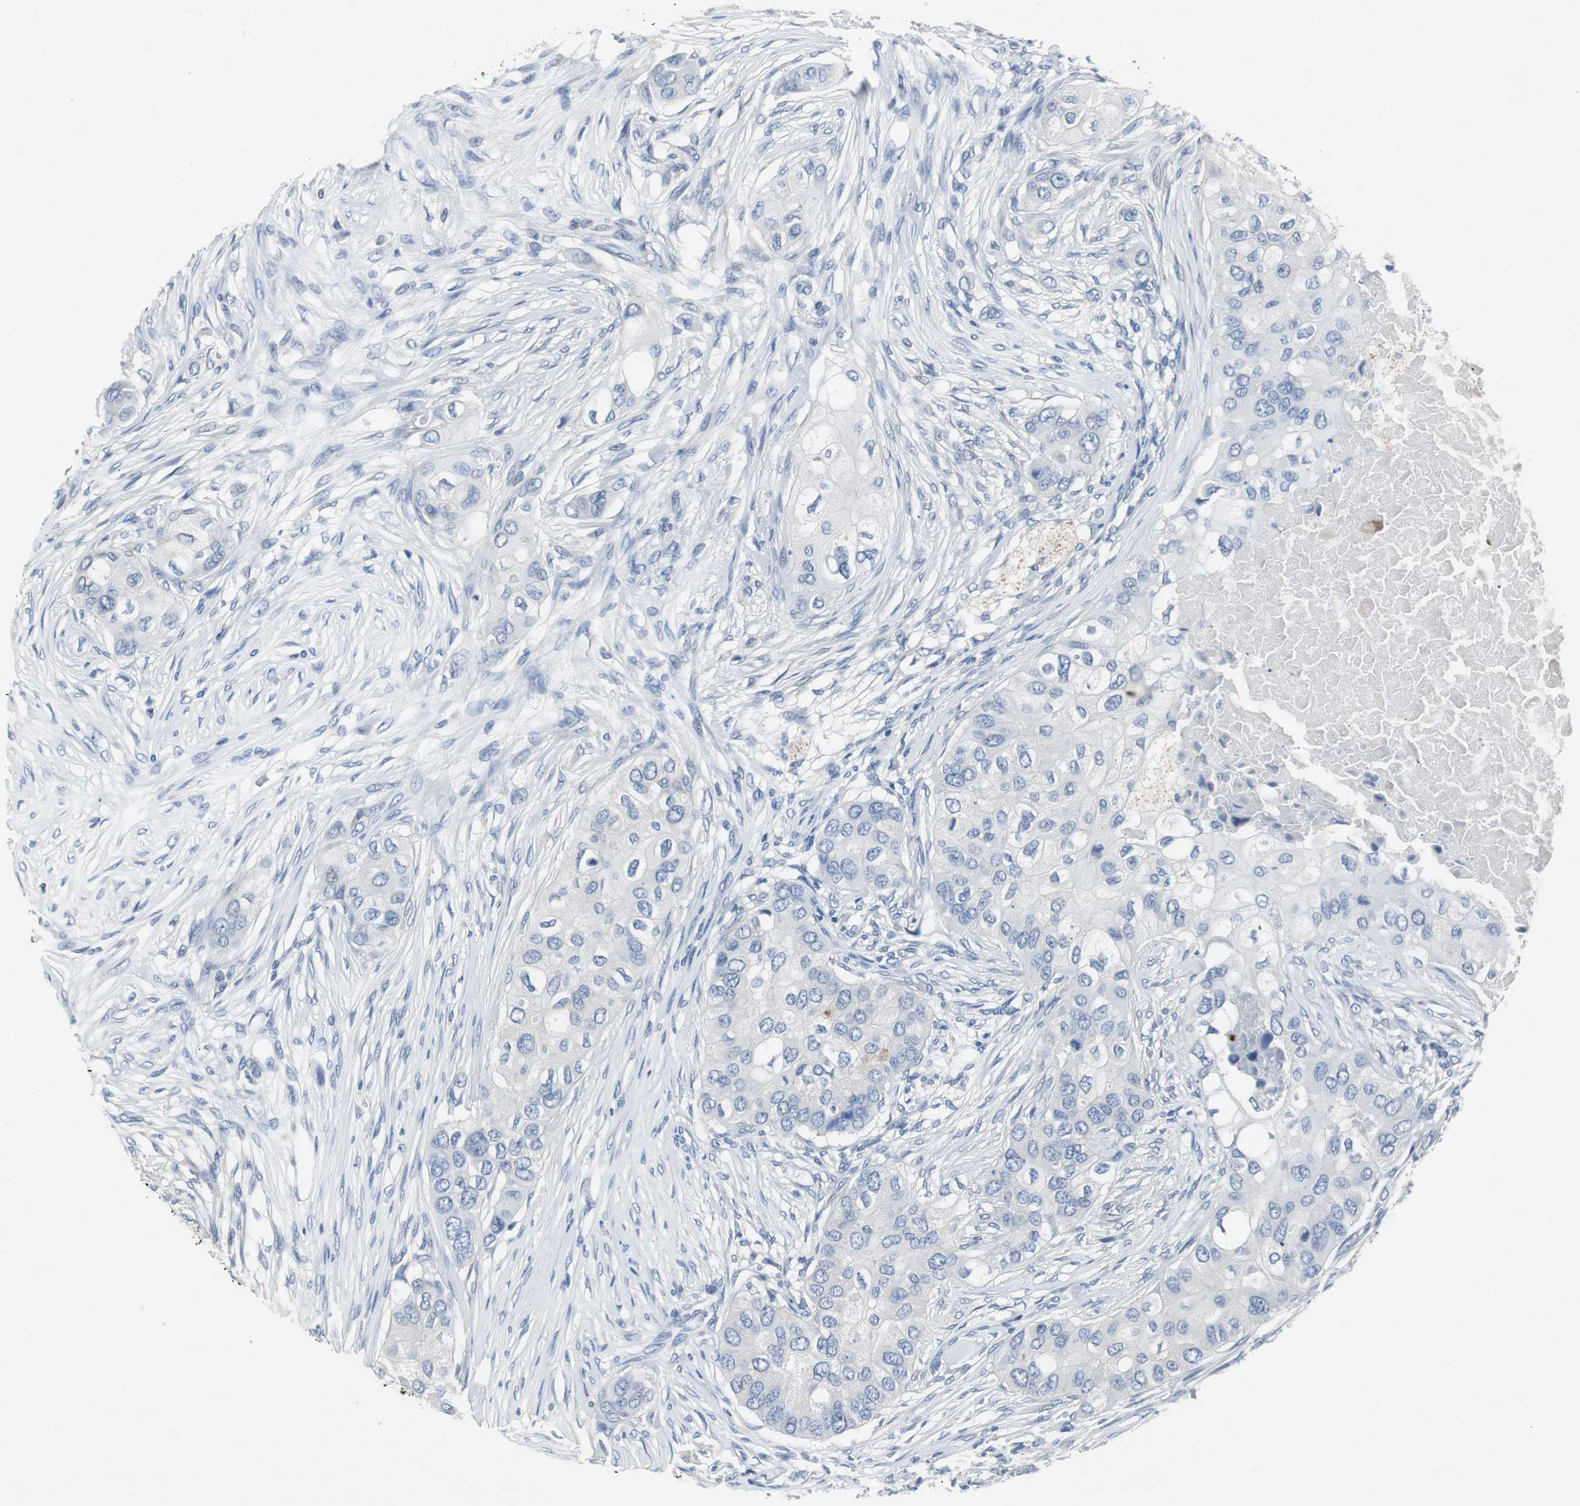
{"staining": {"intensity": "negative", "quantity": "none", "location": "none"}, "tissue": "breast cancer", "cell_type": "Tumor cells", "image_type": "cancer", "snomed": [{"axis": "morphology", "description": "Normal tissue, NOS"}, {"axis": "morphology", "description": "Duct carcinoma"}, {"axis": "topography", "description": "Breast"}], "caption": "Micrograph shows no significant protein expression in tumor cells of breast invasive ductal carcinoma.", "gene": "LRP2", "patient": {"sex": "female", "age": 49}}